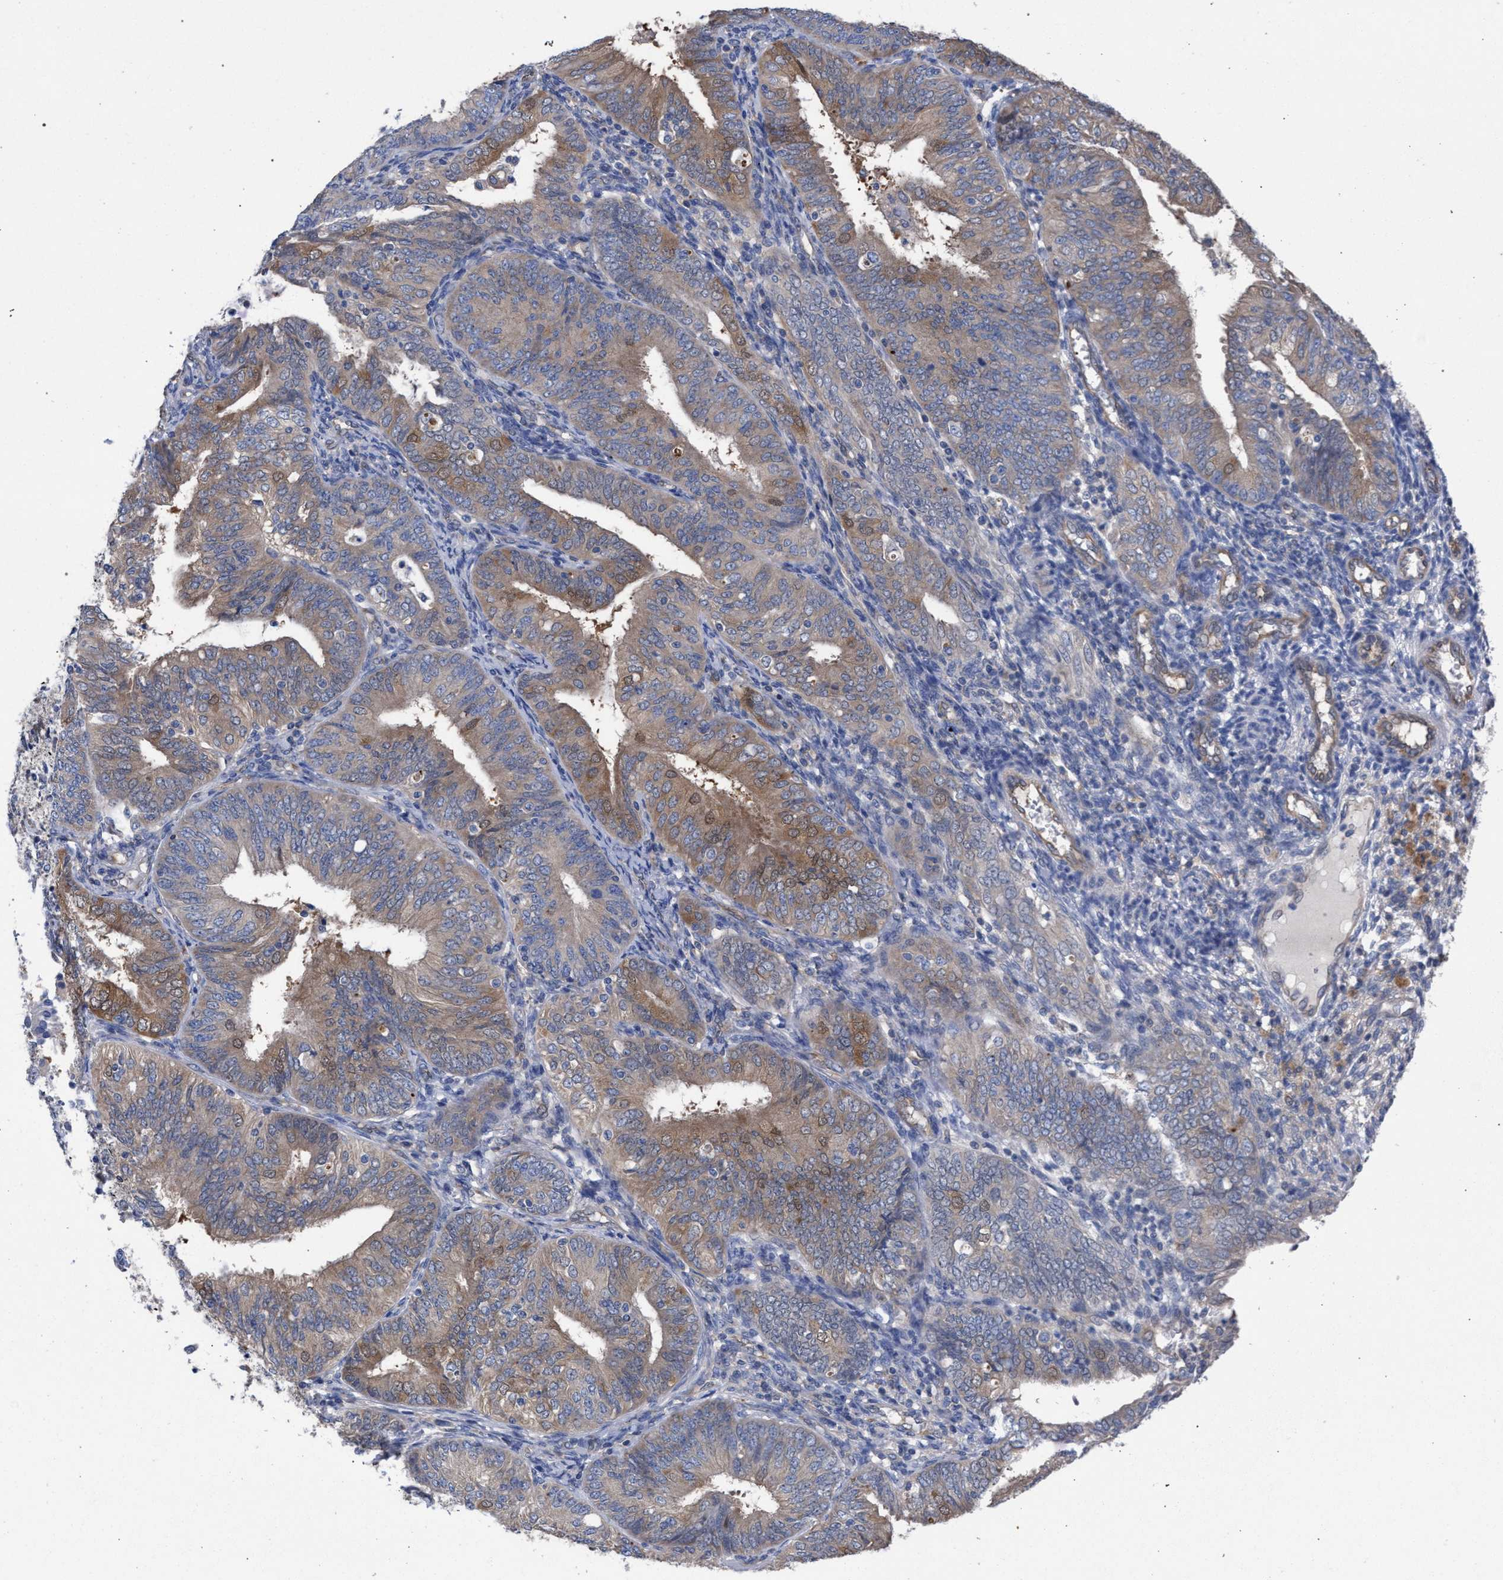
{"staining": {"intensity": "moderate", "quantity": ">75%", "location": "cytoplasmic/membranous"}, "tissue": "endometrial cancer", "cell_type": "Tumor cells", "image_type": "cancer", "snomed": [{"axis": "morphology", "description": "Adenocarcinoma, NOS"}, {"axis": "topography", "description": "Endometrium"}], "caption": "Endometrial cancer (adenocarcinoma) was stained to show a protein in brown. There is medium levels of moderate cytoplasmic/membranous staining in about >75% of tumor cells.", "gene": "GMPR", "patient": {"sex": "female", "age": 58}}